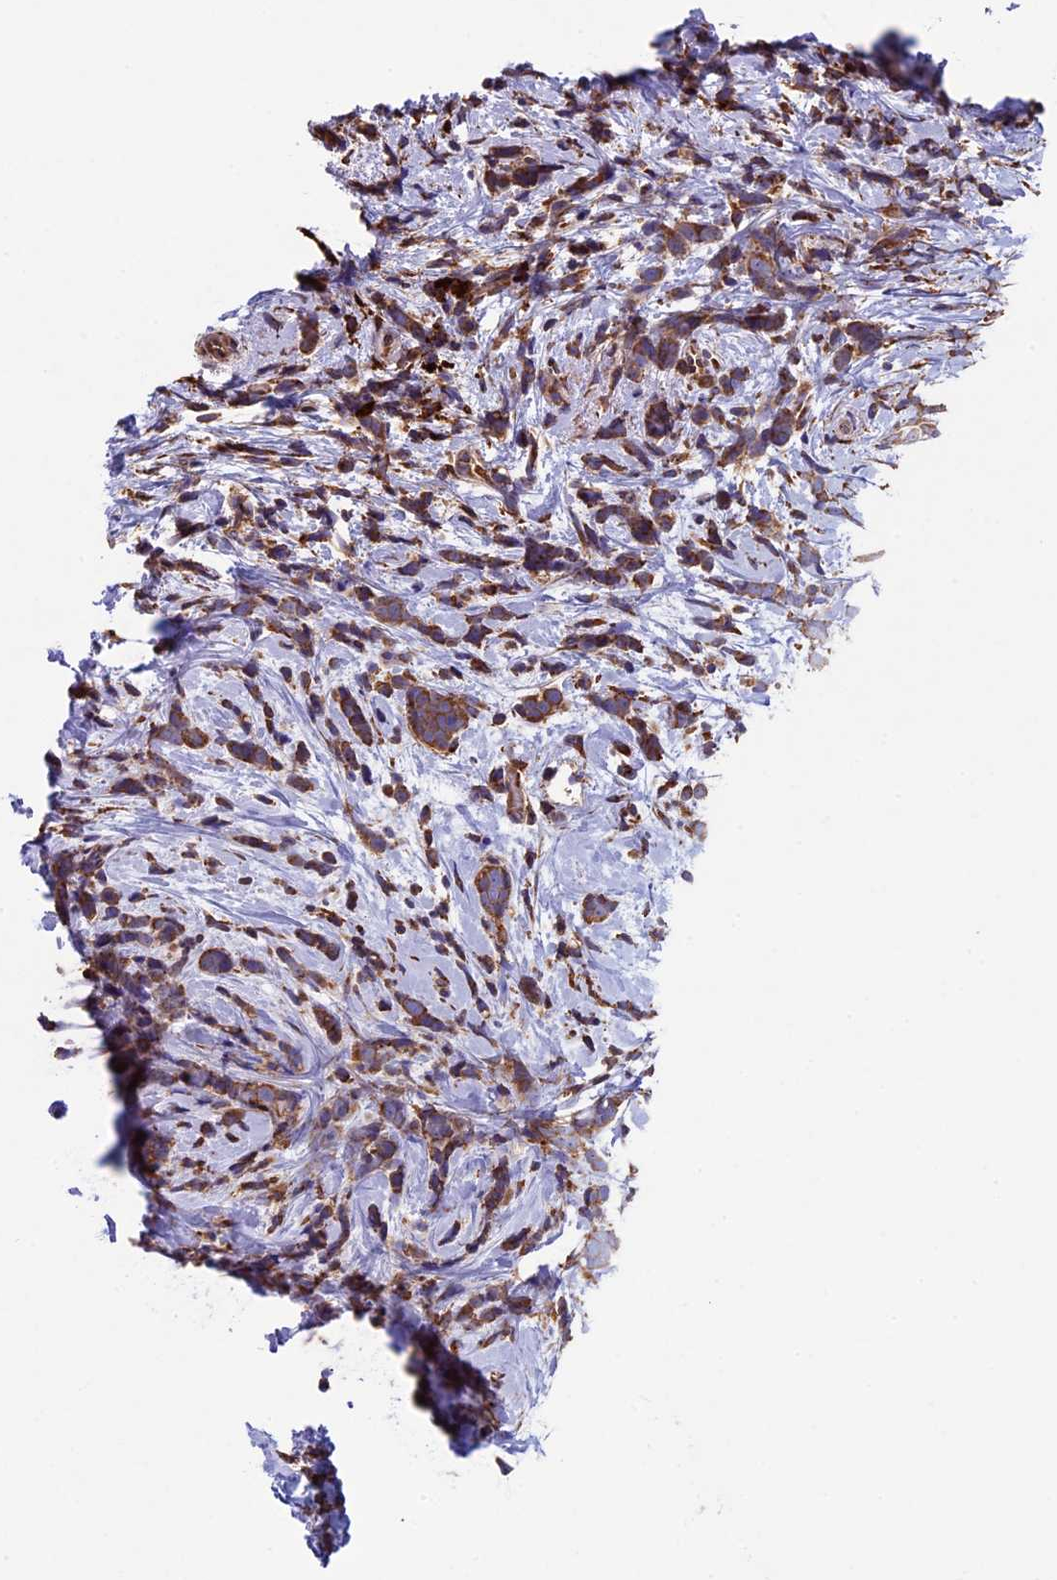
{"staining": {"intensity": "moderate", "quantity": ">75%", "location": "cytoplasmic/membranous"}, "tissue": "breast cancer", "cell_type": "Tumor cells", "image_type": "cancer", "snomed": [{"axis": "morphology", "description": "Lobular carcinoma"}, {"axis": "topography", "description": "Breast"}], "caption": "High-magnification brightfield microscopy of breast lobular carcinoma stained with DAB (3,3'-diaminobenzidine) (brown) and counterstained with hematoxylin (blue). tumor cells exhibit moderate cytoplasmic/membranous expression is appreciated in about>75% of cells. The staining was performed using DAB, with brown indicating positive protein expression. Nuclei are stained blue with hematoxylin.", "gene": "BTBD3", "patient": {"sex": "female", "age": 58}}